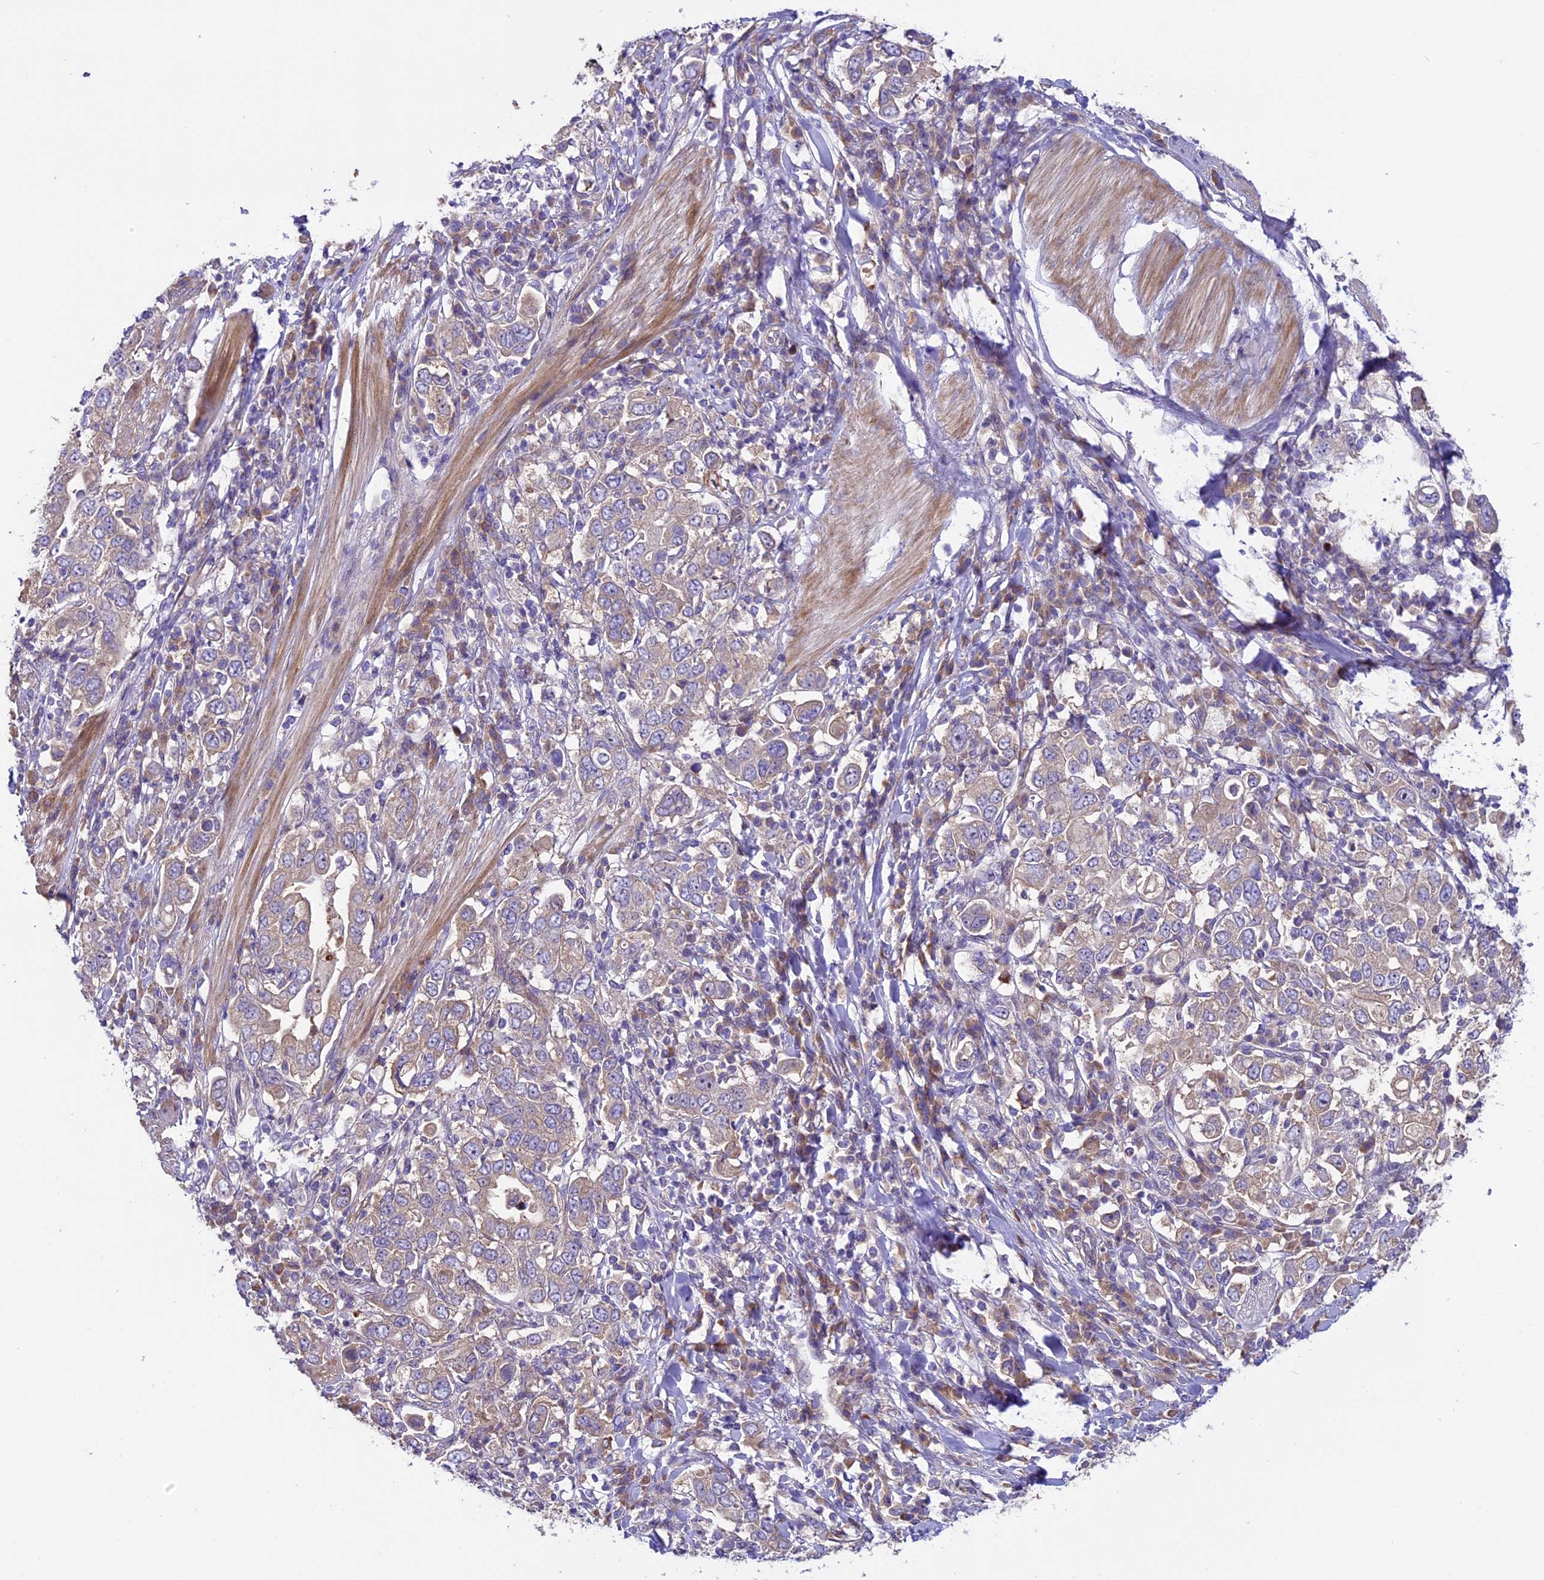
{"staining": {"intensity": "negative", "quantity": "none", "location": "none"}, "tissue": "stomach cancer", "cell_type": "Tumor cells", "image_type": "cancer", "snomed": [{"axis": "morphology", "description": "Adenocarcinoma, NOS"}, {"axis": "topography", "description": "Stomach, upper"}], "caption": "Immunohistochemistry histopathology image of neoplastic tissue: human stomach cancer stained with DAB (3,3'-diaminobenzidine) shows no significant protein positivity in tumor cells.", "gene": "SPIRE1", "patient": {"sex": "male", "age": 62}}